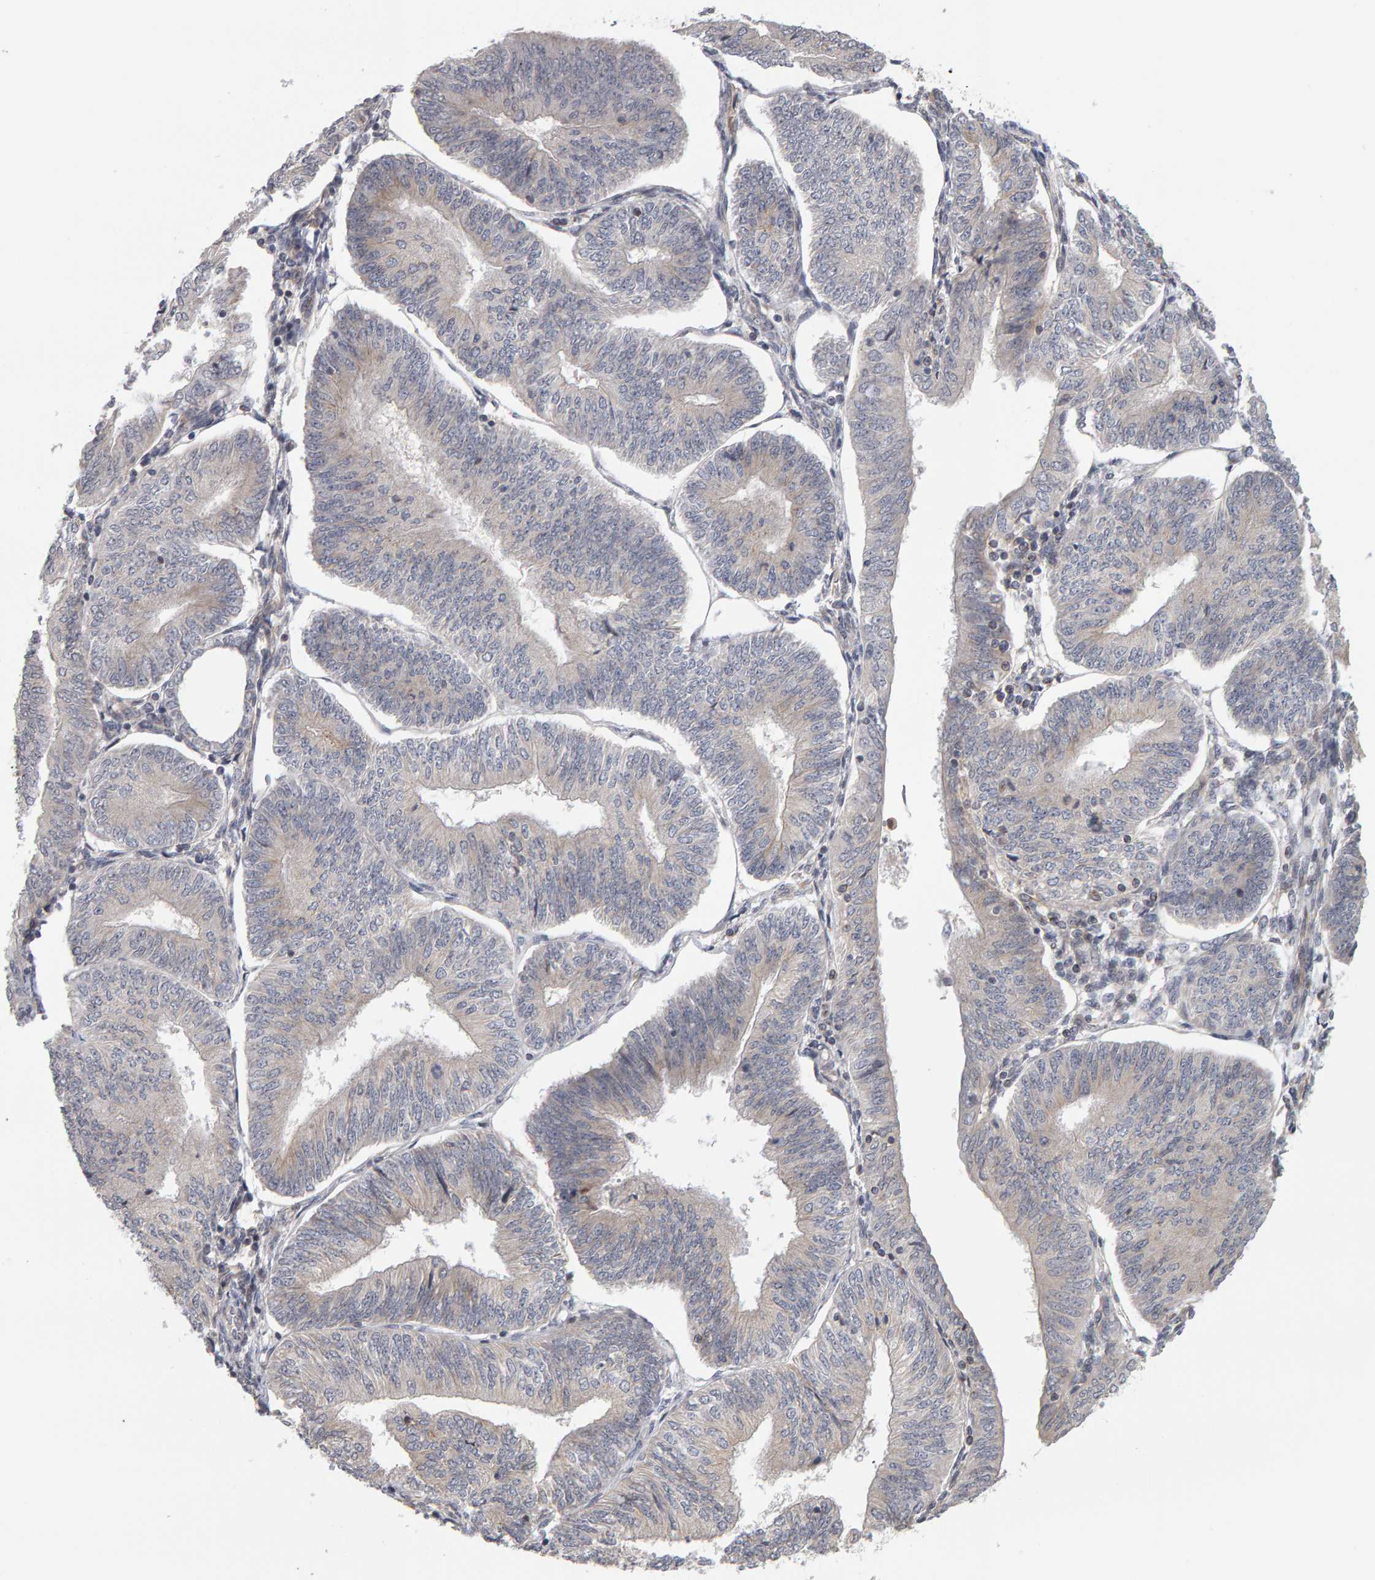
{"staining": {"intensity": "weak", "quantity": "<25%", "location": "cytoplasmic/membranous"}, "tissue": "endometrial cancer", "cell_type": "Tumor cells", "image_type": "cancer", "snomed": [{"axis": "morphology", "description": "Adenocarcinoma, NOS"}, {"axis": "topography", "description": "Endometrium"}], "caption": "This is a micrograph of immunohistochemistry (IHC) staining of adenocarcinoma (endometrial), which shows no positivity in tumor cells.", "gene": "MSRA", "patient": {"sex": "female", "age": 58}}